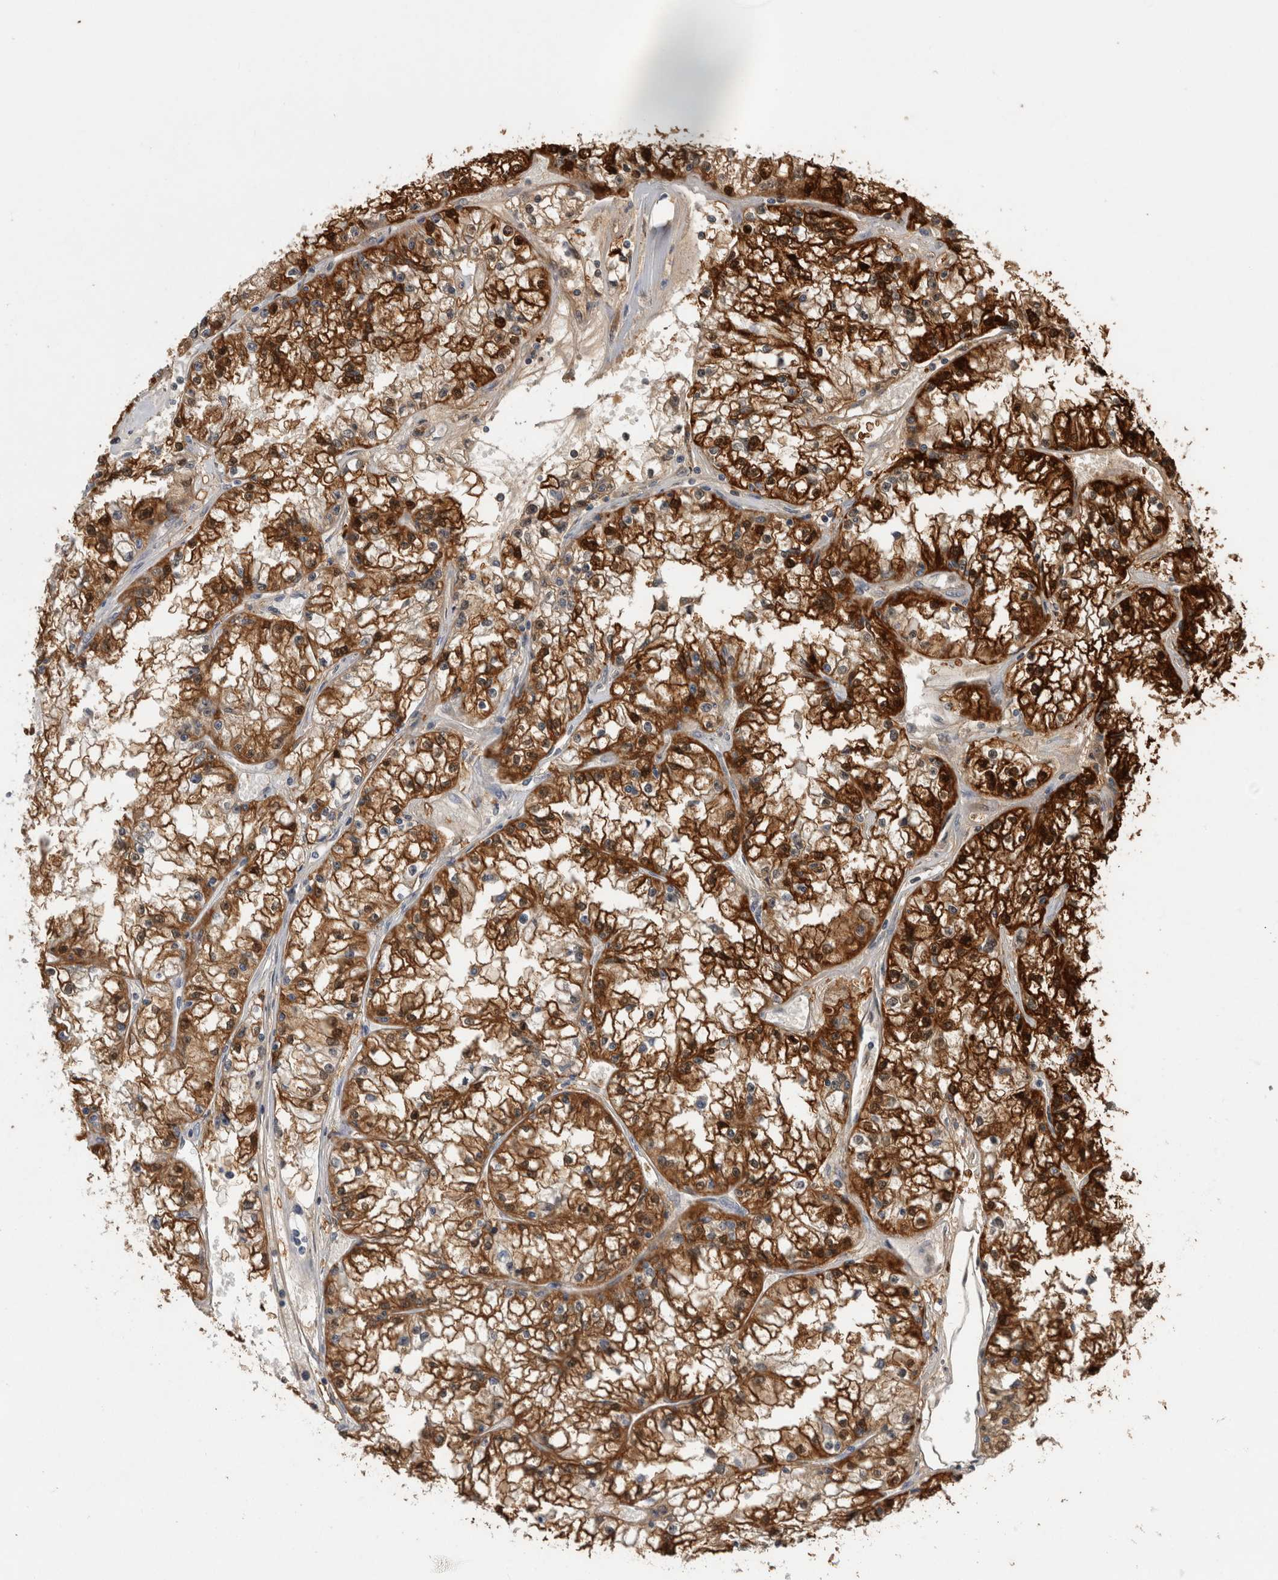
{"staining": {"intensity": "strong", "quantity": ">75%", "location": "cytoplasmic/membranous"}, "tissue": "renal cancer", "cell_type": "Tumor cells", "image_type": "cancer", "snomed": [{"axis": "morphology", "description": "Adenocarcinoma, NOS"}, {"axis": "topography", "description": "Kidney"}], "caption": "DAB immunohistochemical staining of human renal adenocarcinoma shows strong cytoplasmic/membranous protein positivity in about >75% of tumor cells.", "gene": "ASTN2", "patient": {"sex": "male", "age": 56}}